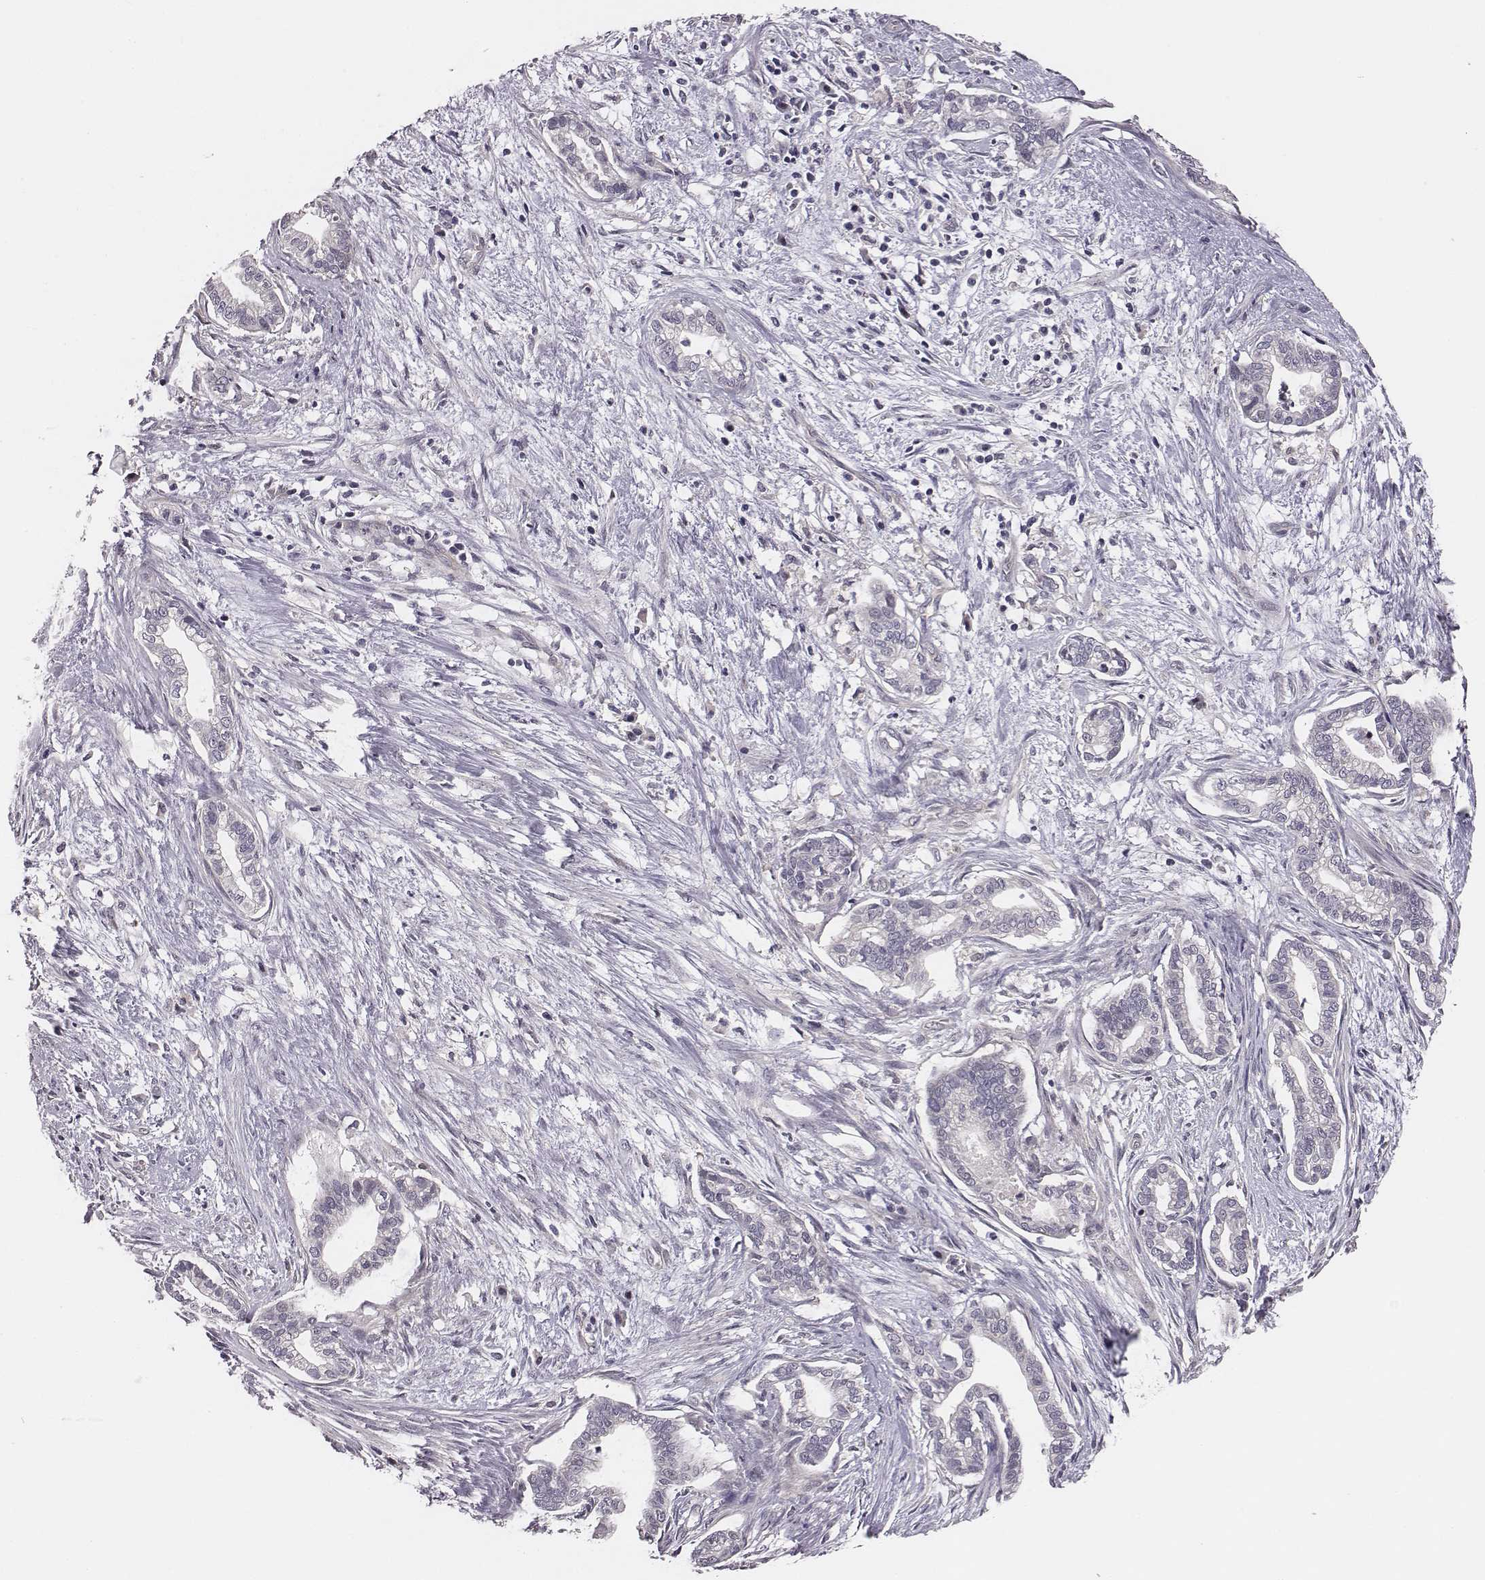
{"staining": {"intensity": "negative", "quantity": "none", "location": "none"}, "tissue": "cervical cancer", "cell_type": "Tumor cells", "image_type": "cancer", "snomed": [{"axis": "morphology", "description": "Adenocarcinoma, NOS"}, {"axis": "topography", "description": "Cervix"}], "caption": "Human cervical adenocarcinoma stained for a protein using immunohistochemistry shows no staining in tumor cells.", "gene": "SMURF2", "patient": {"sex": "female", "age": 62}}